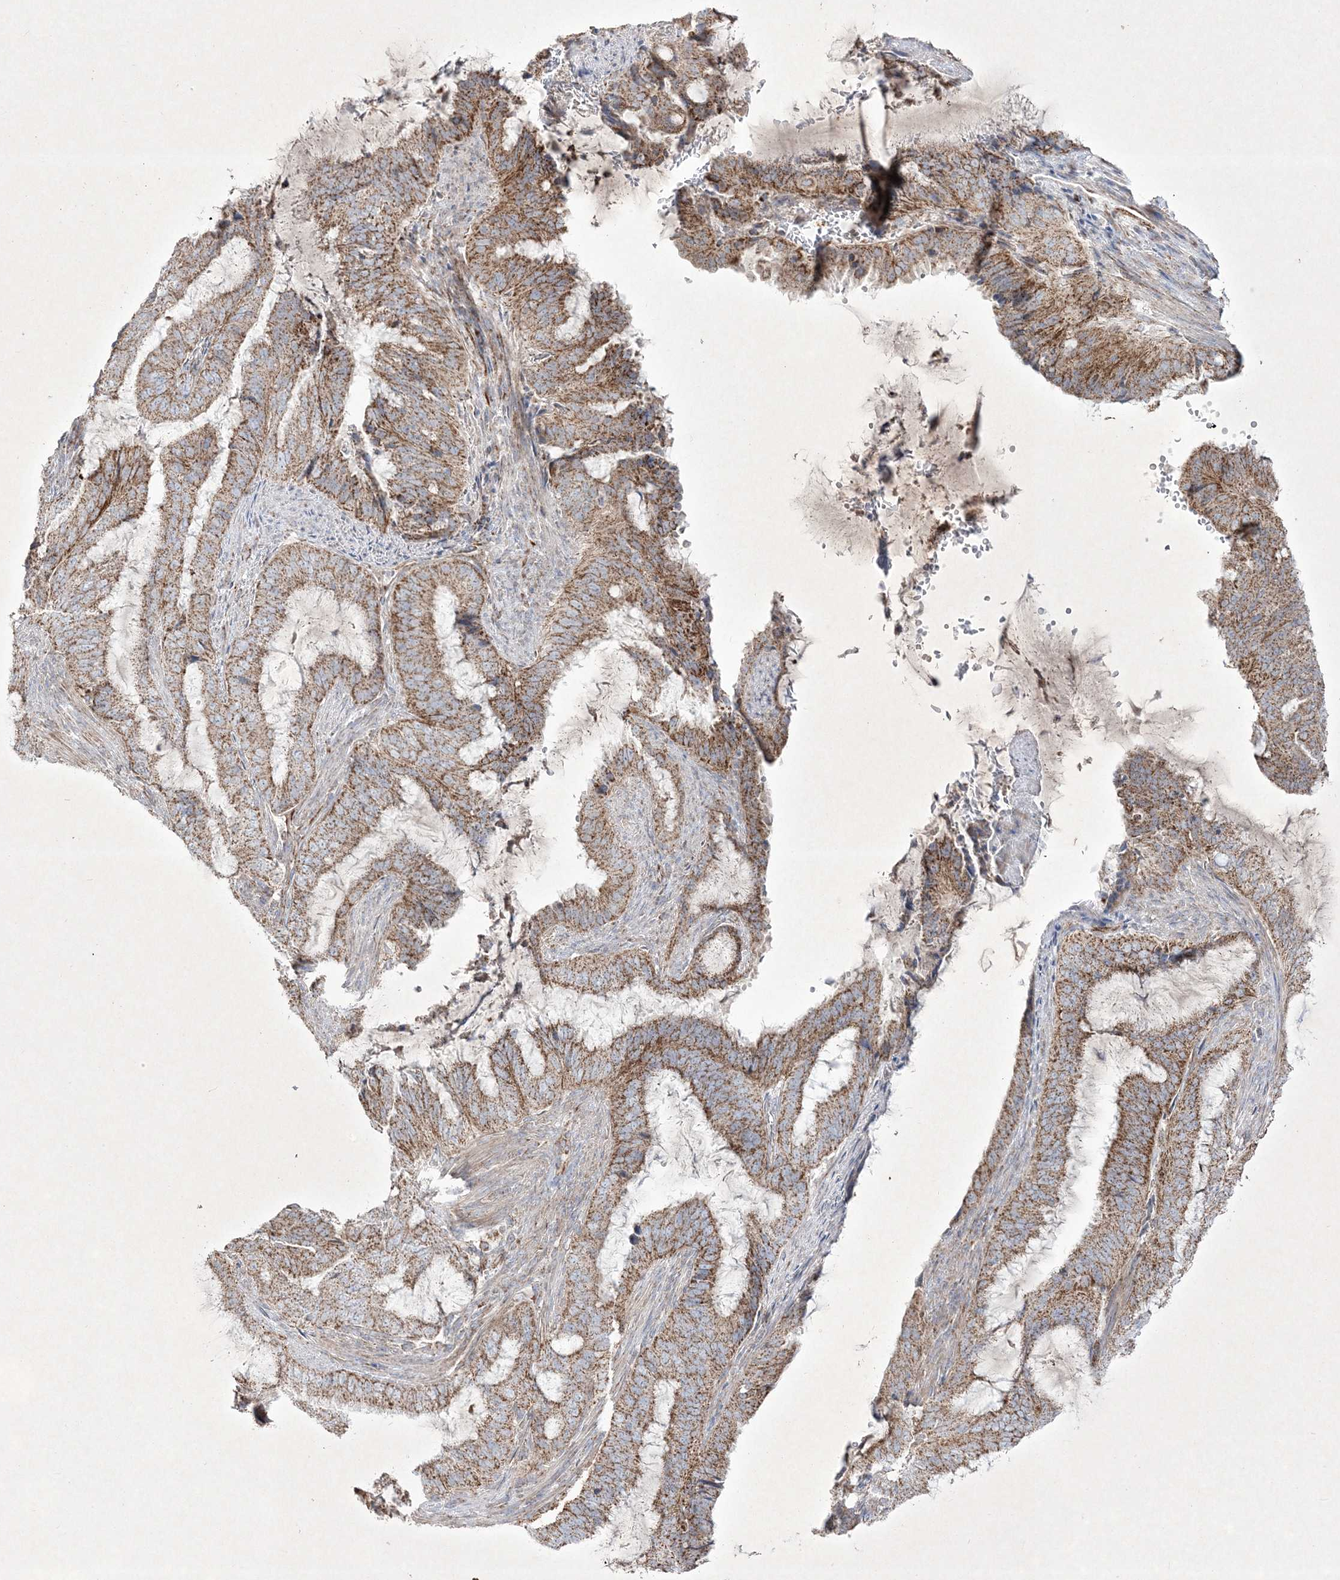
{"staining": {"intensity": "moderate", "quantity": ">75%", "location": "cytoplasmic/membranous"}, "tissue": "endometrial cancer", "cell_type": "Tumor cells", "image_type": "cancer", "snomed": [{"axis": "morphology", "description": "Adenocarcinoma, NOS"}, {"axis": "topography", "description": "Endometrium"}], "caption": "This is an image of immunohistochemistry (IHC) staining of adenocarcinoma (endometrial), which shows moderate staining in the cytoplasmic/membranous of tumor cells.", "gene": "RICTOR", "patient": {"sex": "female", "age": 51}}